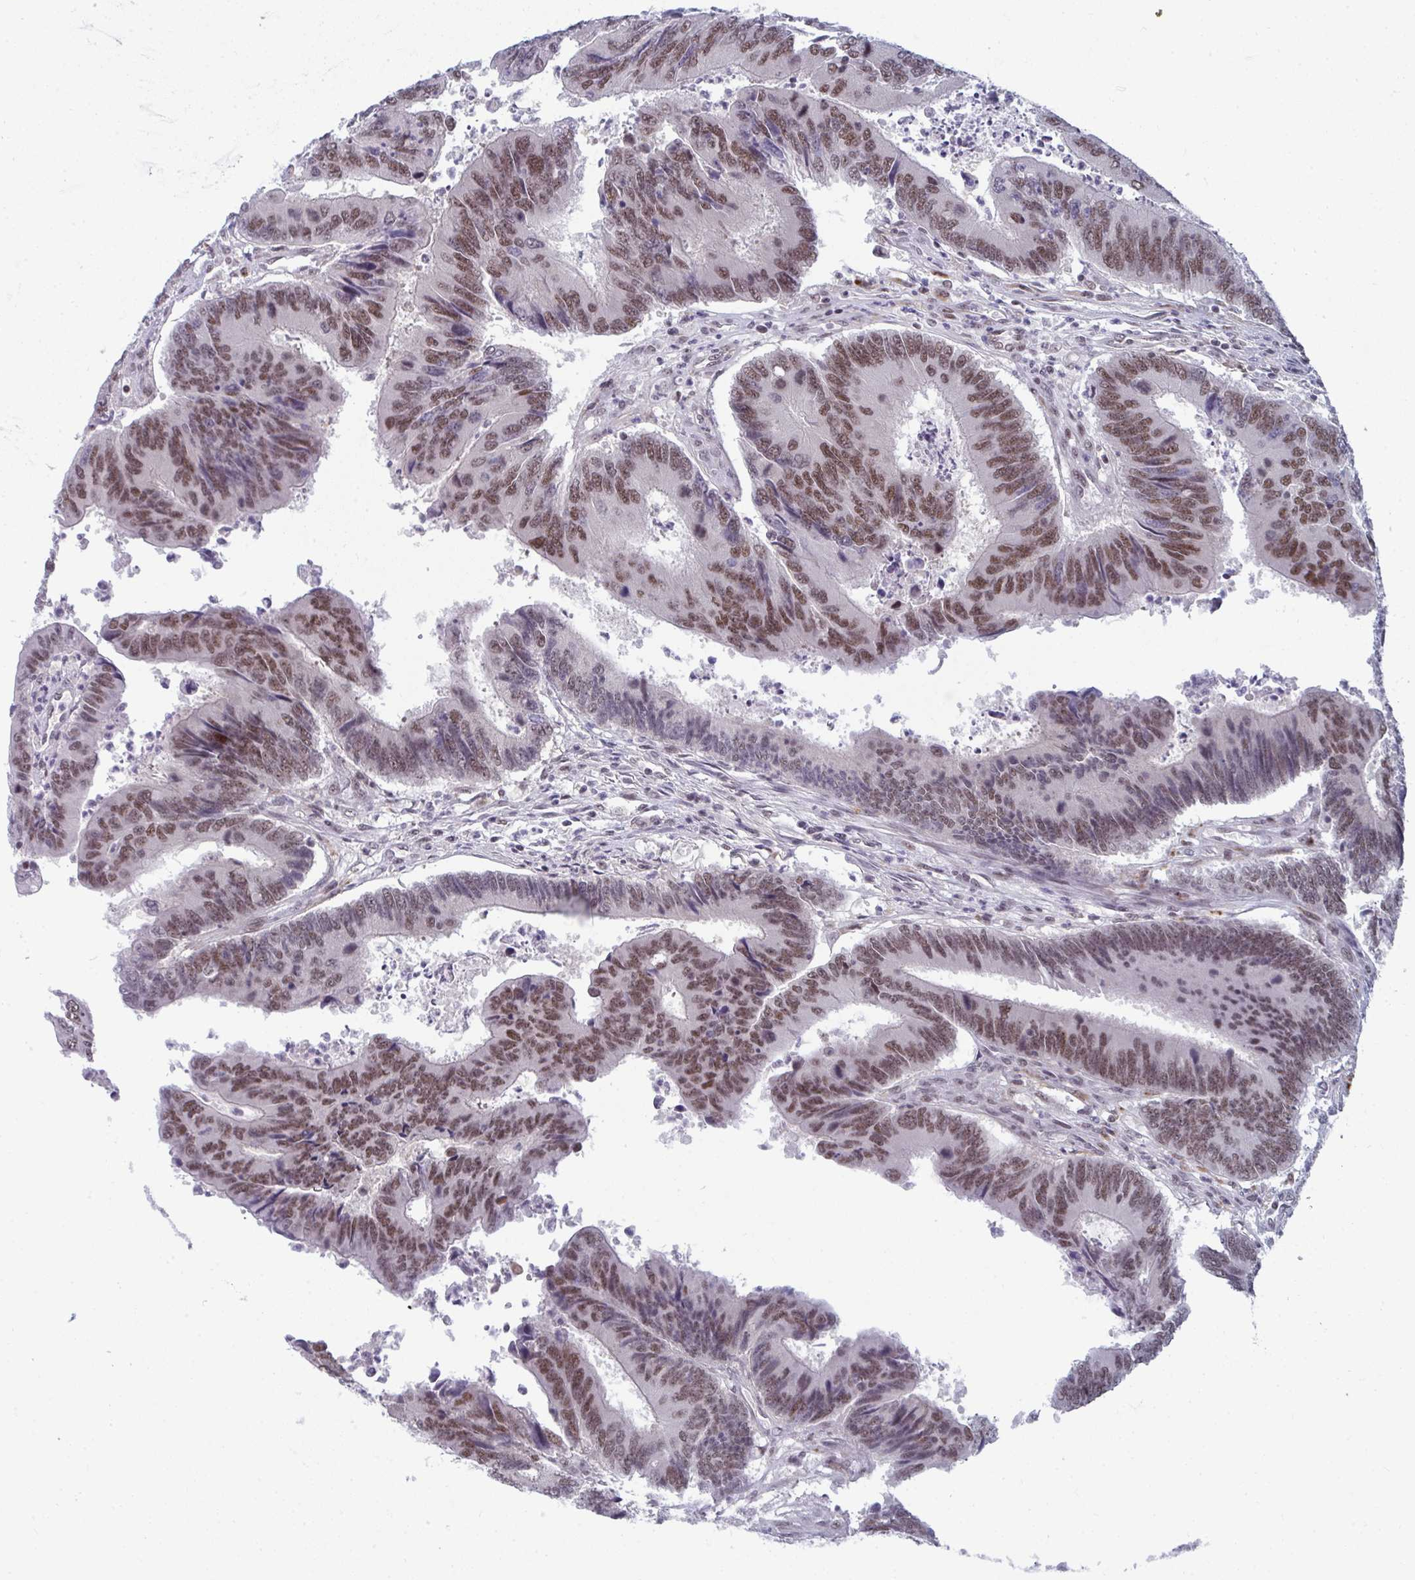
{"staining": {"intensity": "moderate", "quantity": ">75%", "location": "nuclear"}, "tissue": "colorectal cancer", "cell_type": "Tumor cells", "image_type": "cancer", "snomed": [{"axis": "morphology", "description": "Adenocarcinoma, NOS"}, {"axis": "topography", "description": "Colon"}], "caption": "A brown stain shows moderate nuclear expression of a protein in human adenocarcinoma (colorectal) tumor cells.", "gene": "ATF1", "patient": {"sex": "female", "age": 67}}